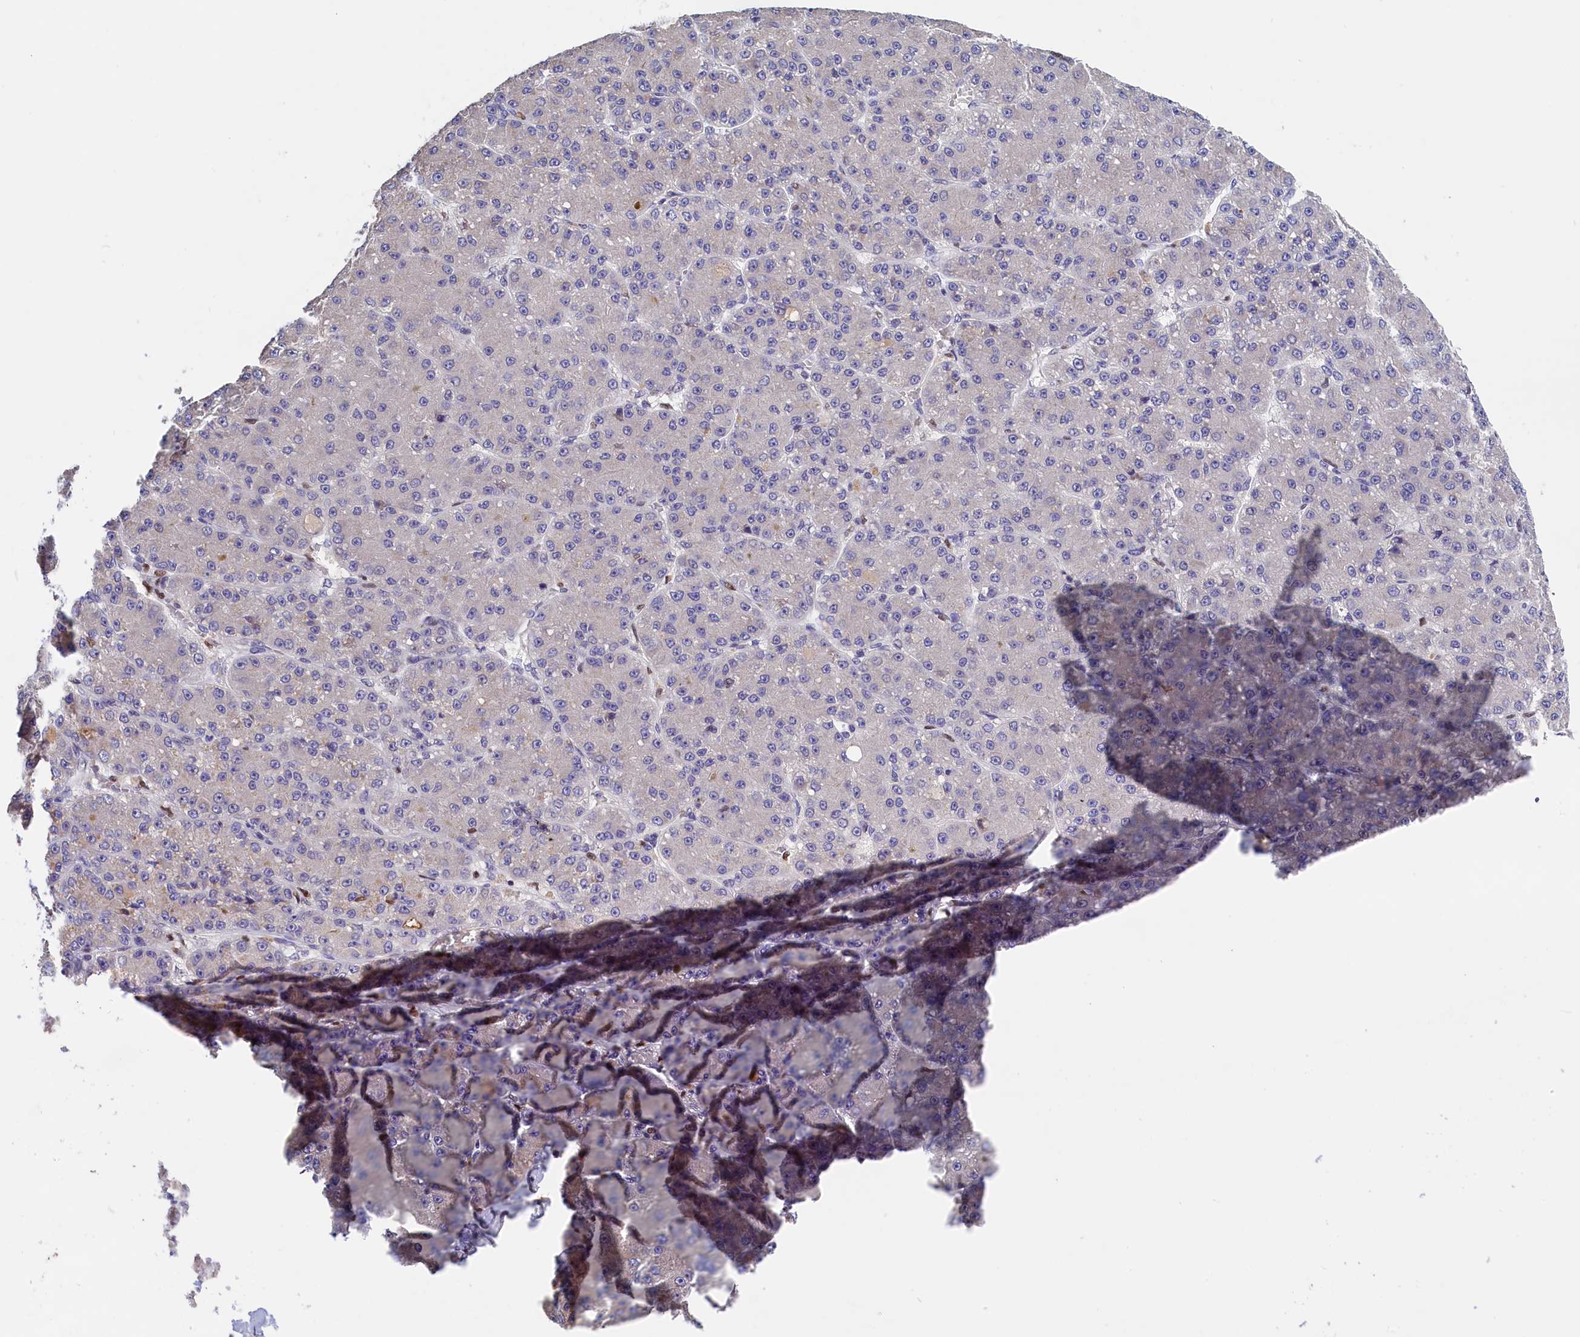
{"staining": {"intensity": "negative", "quantity": "none", "location": "none"}, "tissue": "liver cancer", "cell_type": "Tumor cells", "image_type": "cancer", "snomed": [{"axis": "morphology", "description": "Carcinoma, Hepatocellular, NOS"}, {"axis": "topography", "description": "Liver"}], "caption": "Immunohistochemistry (IHC) of human liver hepatocellular carcinoma exhibits no expression in tumor cells. (DAB immunohistochemistry (IHC) visualized using brightfield microscopy, high magnification).", "gene": "BTBD9", "patient": {"sex": "male", "age": 67}}